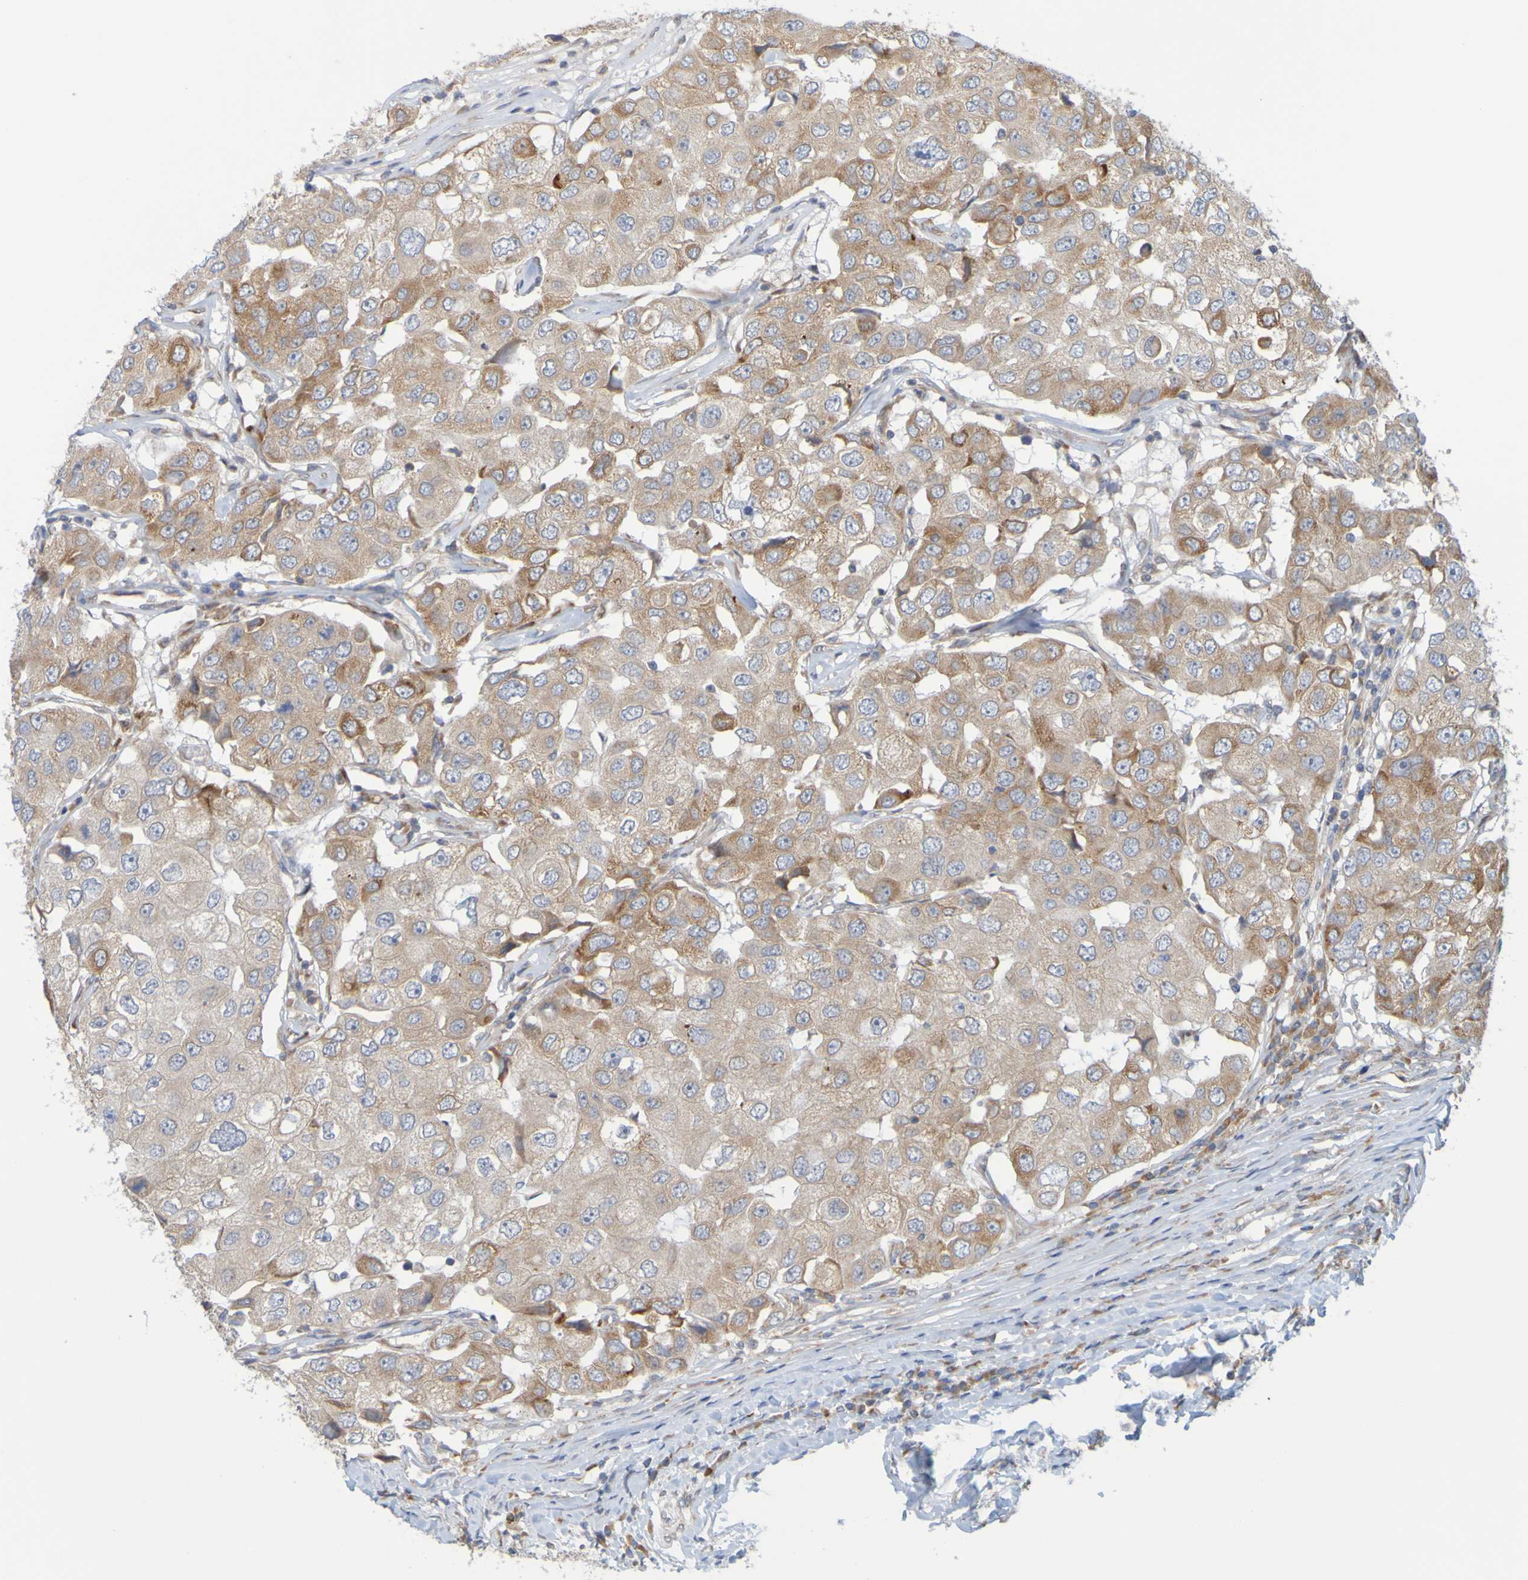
{"staining": {"intensity": "moderate", "quantity": "25%-75%", "location": "cytoplasmic/membranous"}, "tissue": "breast cancer", "cell_type": "Tumor cells", "image_type": "cancer", "snomed": [{"axis": "morphology", "description": "Duct carcinoma"}, {"axis": "topography", "description": "Breast"}], "caption": "An image of human breast cancer stained for a protein reveals moderate cytoplasmic/membranous brown staining in tumor cells.", "gene": "MOGS", "patient": {"sex": "female", "age": 27}}